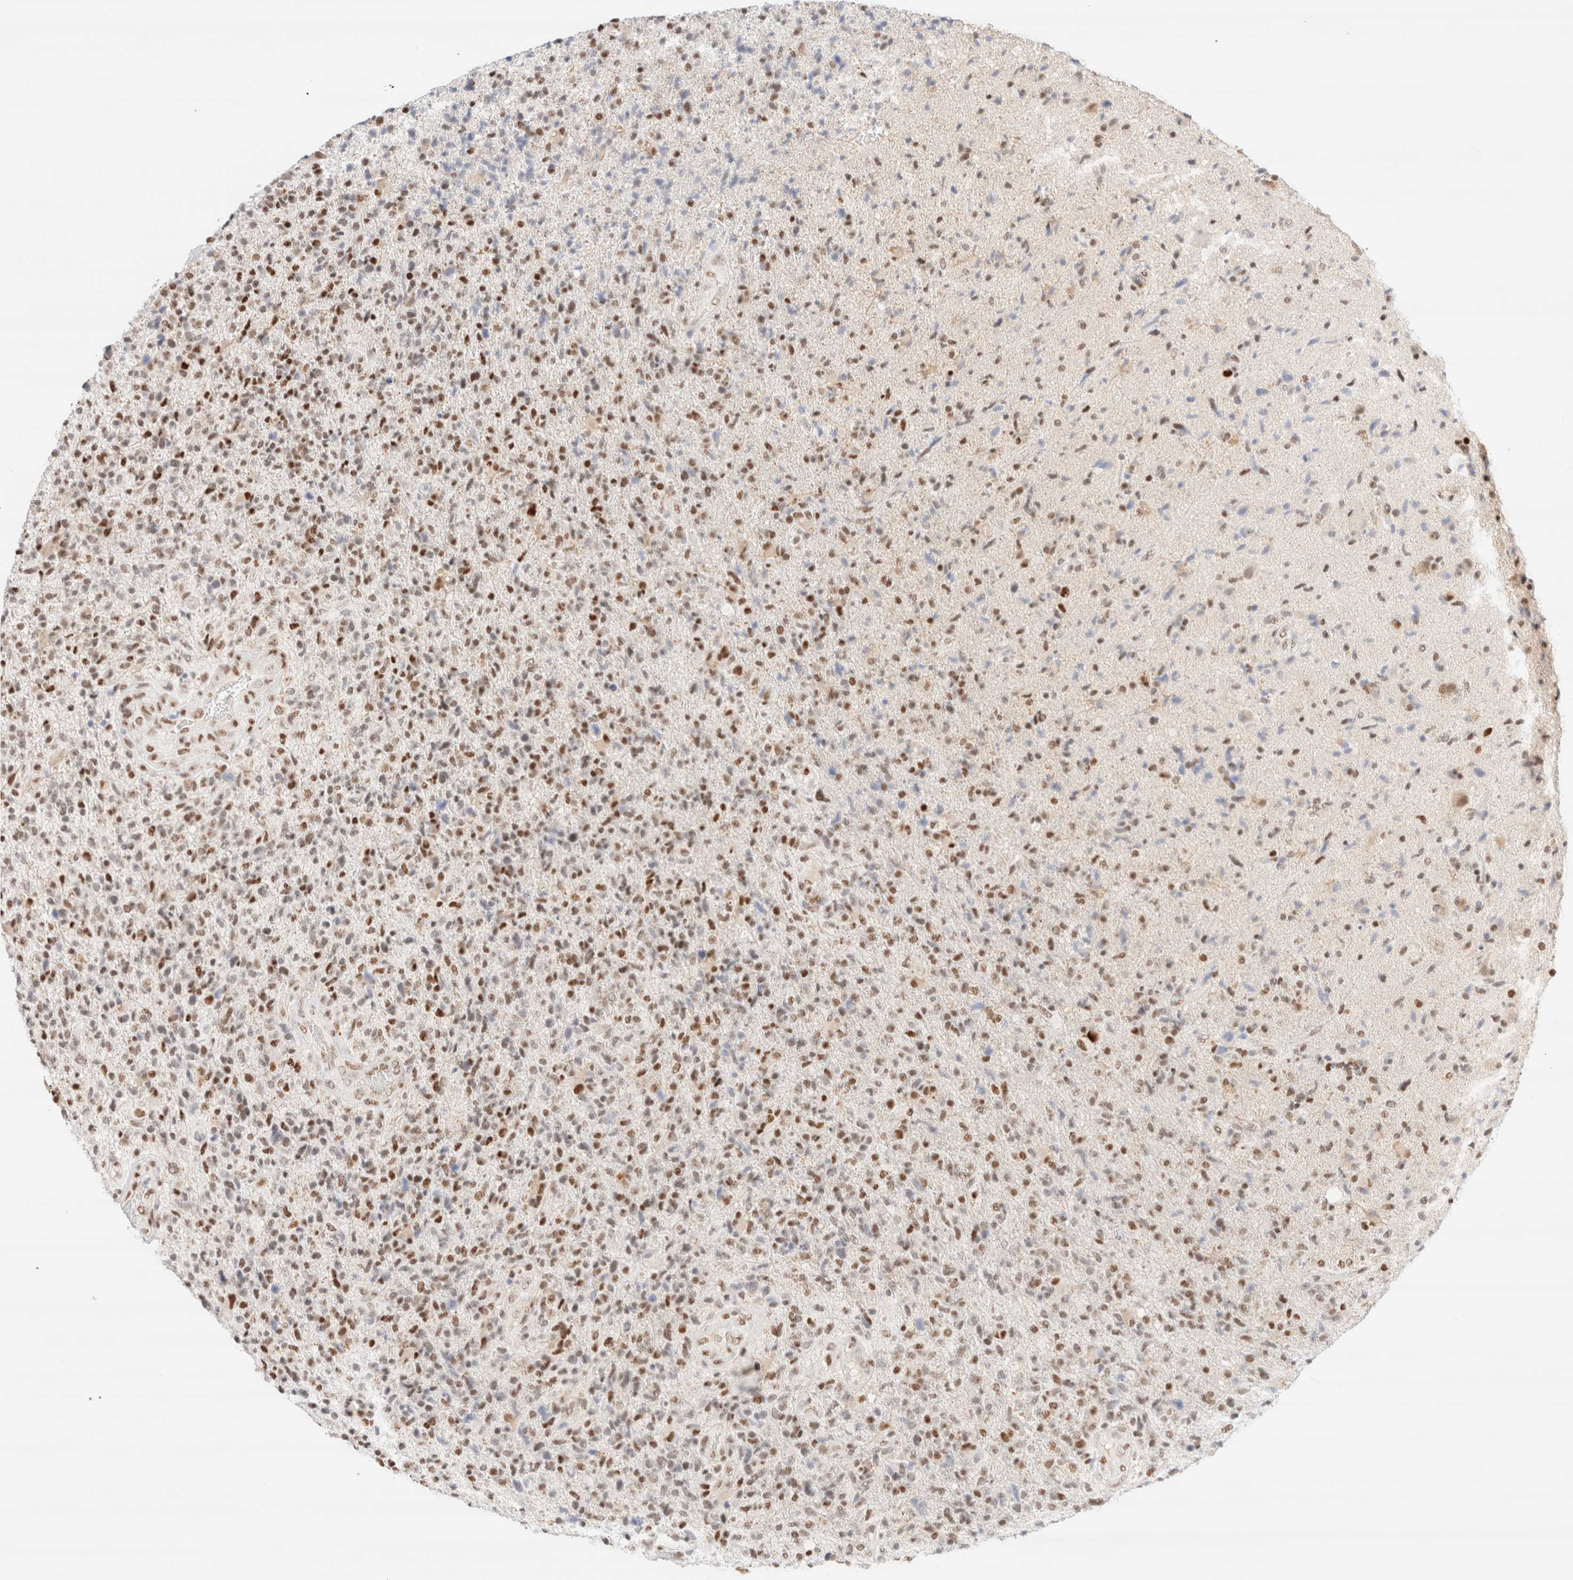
{"staining": {"intensity": "moderate", "quantity": ">75%", "location": "nuclear"}, "tissue": "glioma", "cell_type": "Tumor cells", "image_type": "cancer", "snomed": [{"axis": "morphology", "description": "Glioma, malignant, High grade"}, {"axis": "topography", "description": "Brain"}], "caption": "Brown immunohistochemical staining in human malignant glioma (high-grade) displays moderate nuclear positivity in about >75% of tumor cells.", "gene": "CIC", "patient": {"sex": "male", "age": 72}}